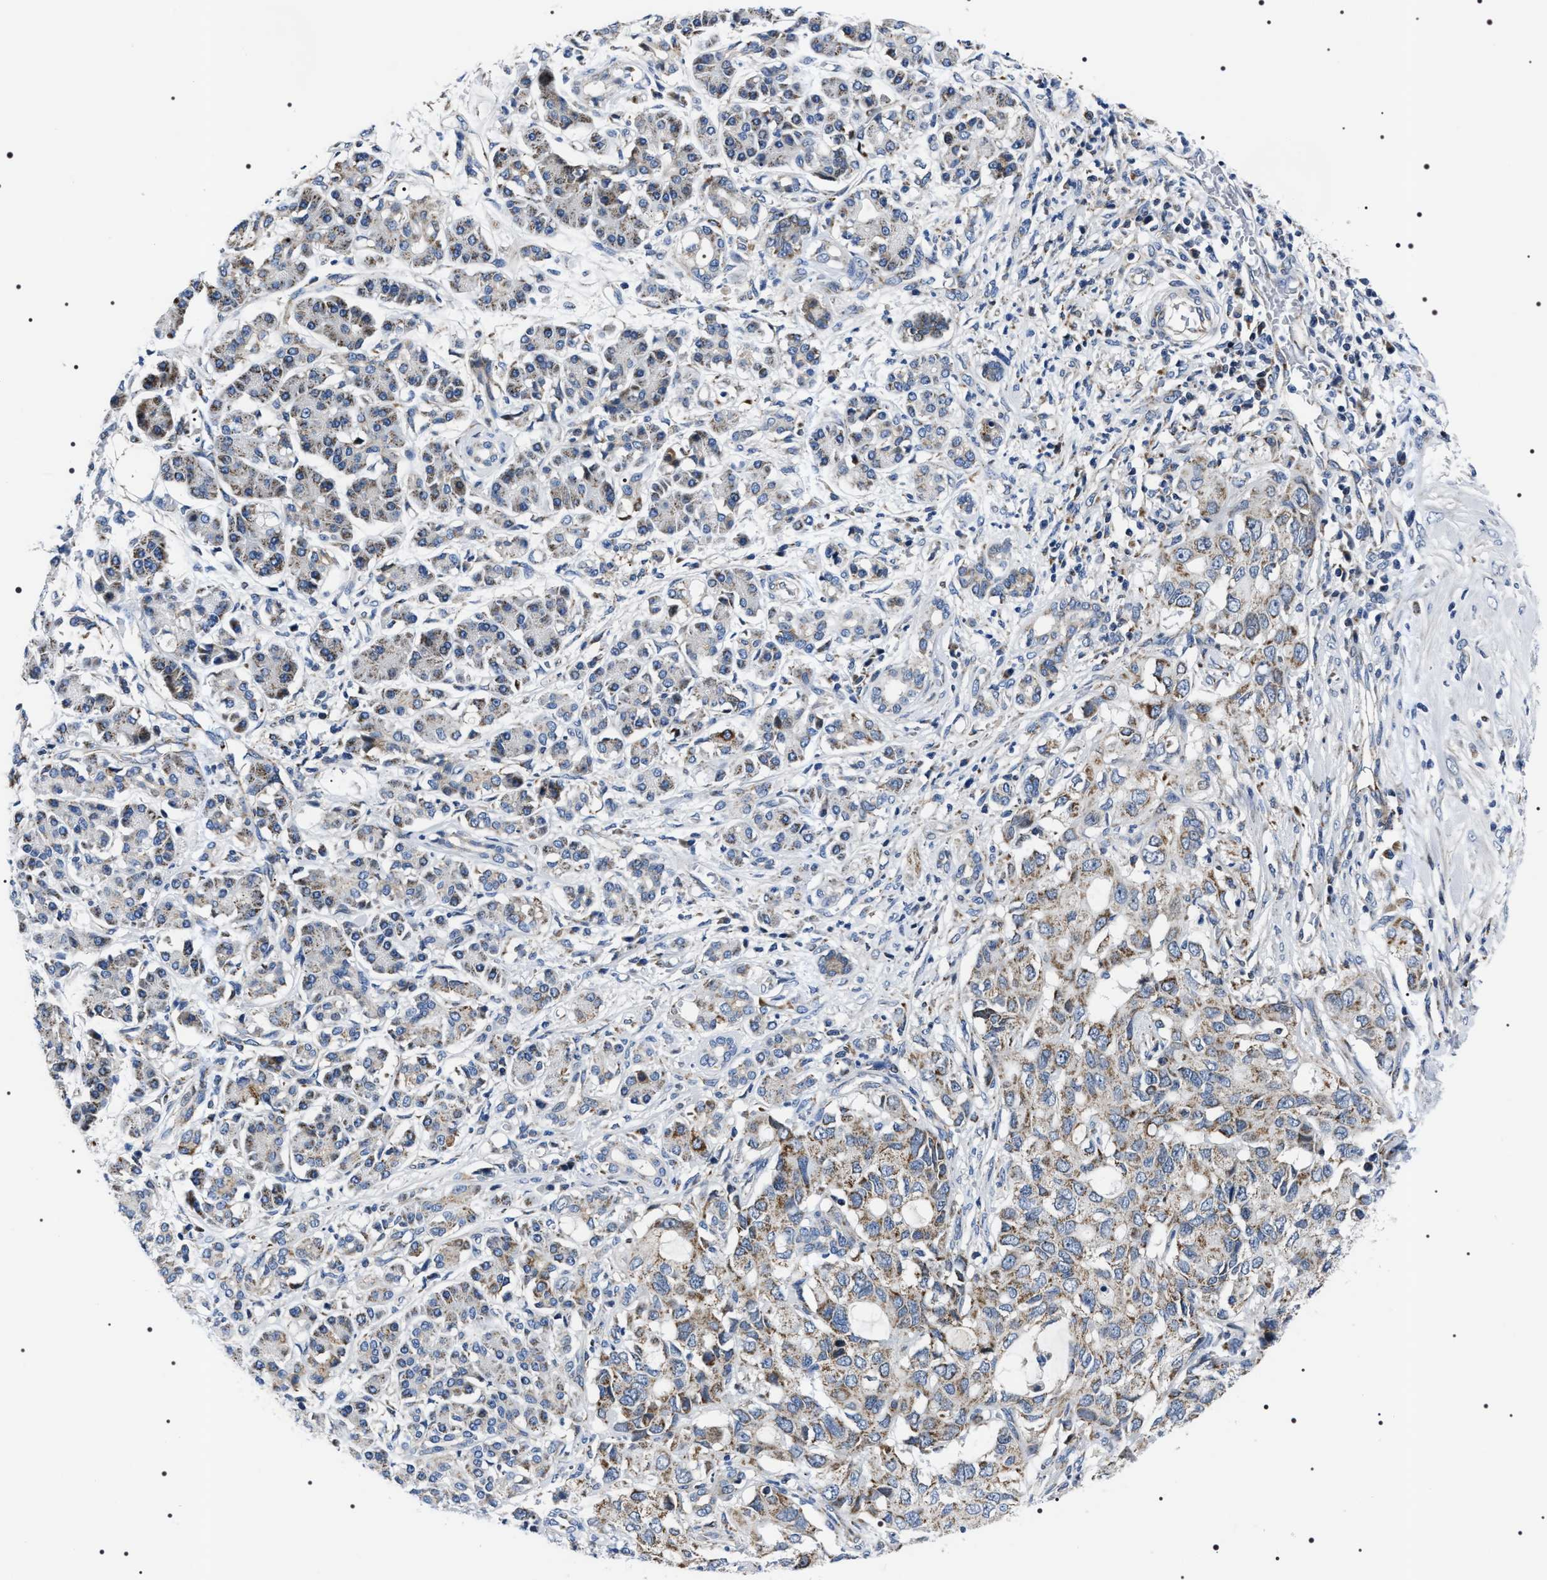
{"staining": {"intensity": "moderate", "quantity": "25%-75%", "location": "cytoplasmic/membranous"}, "tissue": "pancreatic cancer", "cell_type": "Tumor cells", "image_type": "cancer", "snomed": [{"axis": "morphology", "description": "Adenocarcinoma, NOS"}, {"axis": "topography", "description": "Pancreas"}], "caption": "Moderate cytoplasmic/membranous protein expression is present in approximately 25%-75% of tumor cells in pancreatic cancer (adenocarcinoma). The protein is stained brown, and the nuclei are stained in blue (DAB (3,3'-diaminobenzidine) IHC with brightfield microscopy, high magnification).", "gene": "NTMT1", "patient": {"sex": "female", "age": 56}}